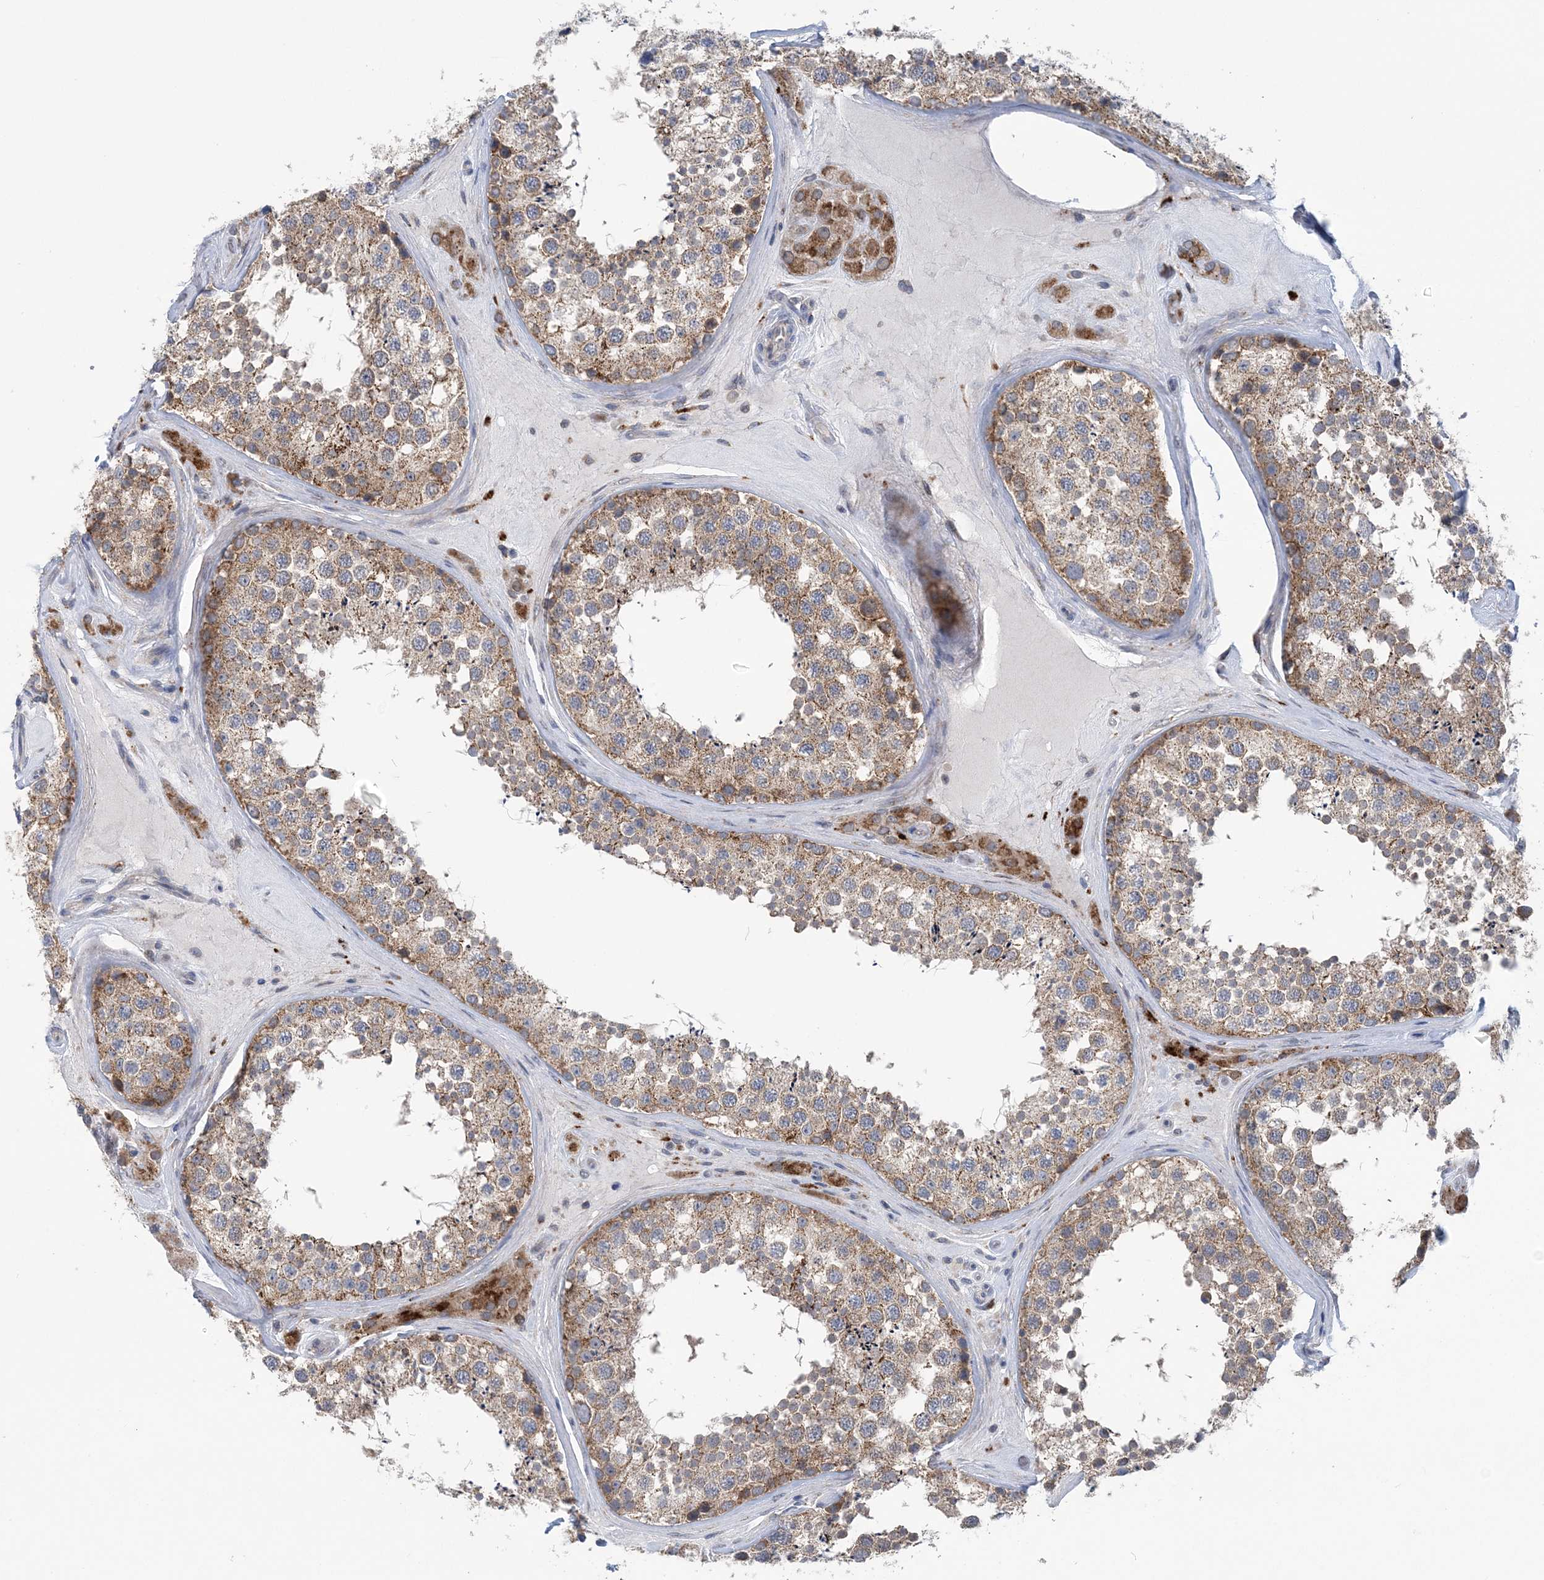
{"staining": {"intensity": "moderate", "quantity": ">75%", "location": "cytoplasmic/membranous"}, "tissue": "testis", "cell_type": "Cells in seminiferous ducts", "image_type": "normal", "snomed": [{"axis": "morphology", "description": "Normal tissue, NOS"}, {"axis": "topography", "description": "Testis"}], "caption": "The immunohistochemical stain highlights moderate cytoplasmic/membranous staining in cells in seminiferous ducts of normal testis.", "gene": "COPE", "patient": {"sex": "male", "age": 46}}